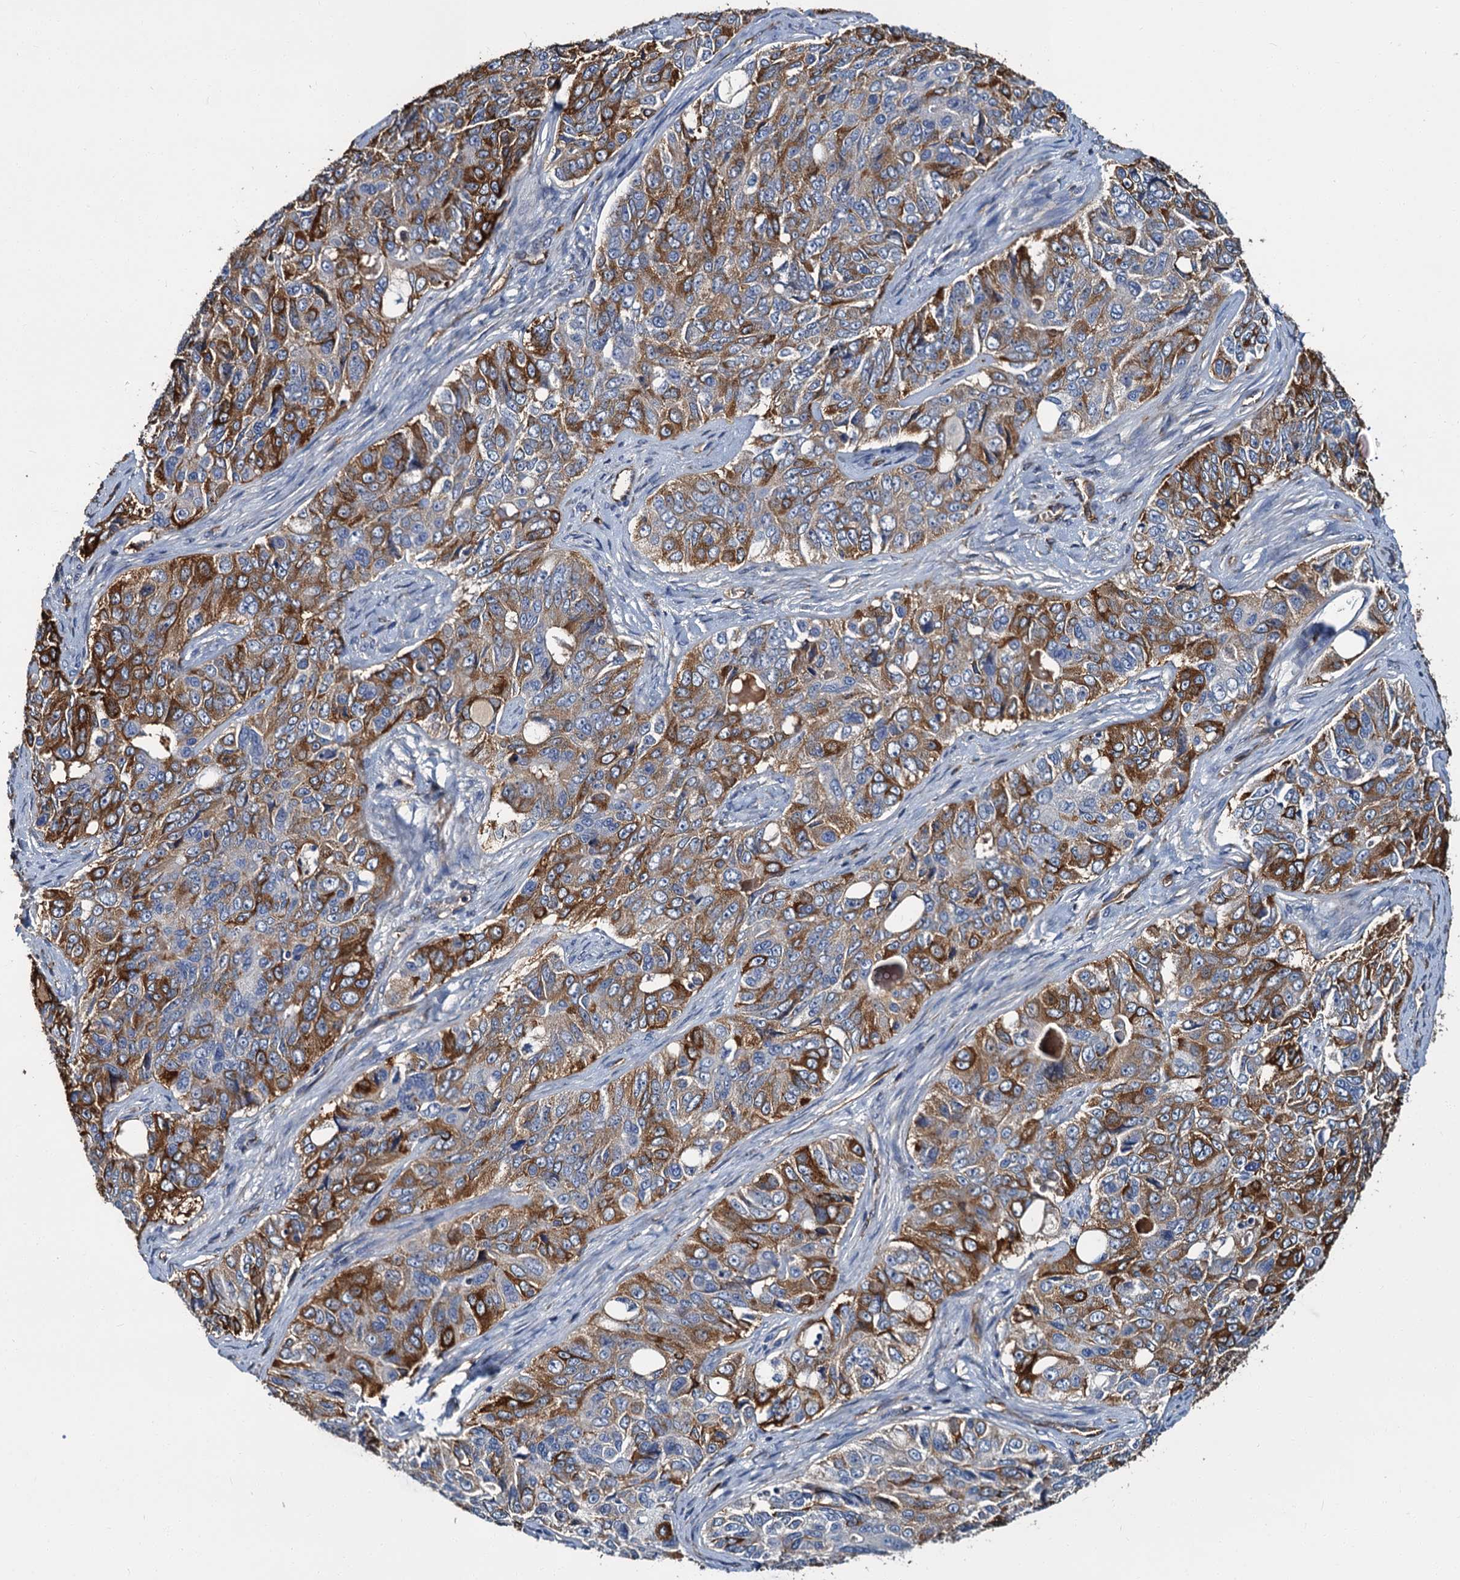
{"staining": {"intensity": "moderate", "quantity": "25%-75%", "location": "cytoplasmic/membranous"}, "tissue": "ovarian cancer", "cell_type": "Tumor cells", "image_type": "cancer", "snomed": [{"axis": "morphology", "description": "Carcinoma, endometroid"}, {"axis": "topography", "description": "Ovary"}], "caption": "Ovarian cancer (endometroid carcinoma) stained with IHC reveals moderate cytoplasmic/membranous expression in about 25%-75% of tumor cells.", "gene": "CACNA1C", "patient": {"sex": "female", "age": 51}}